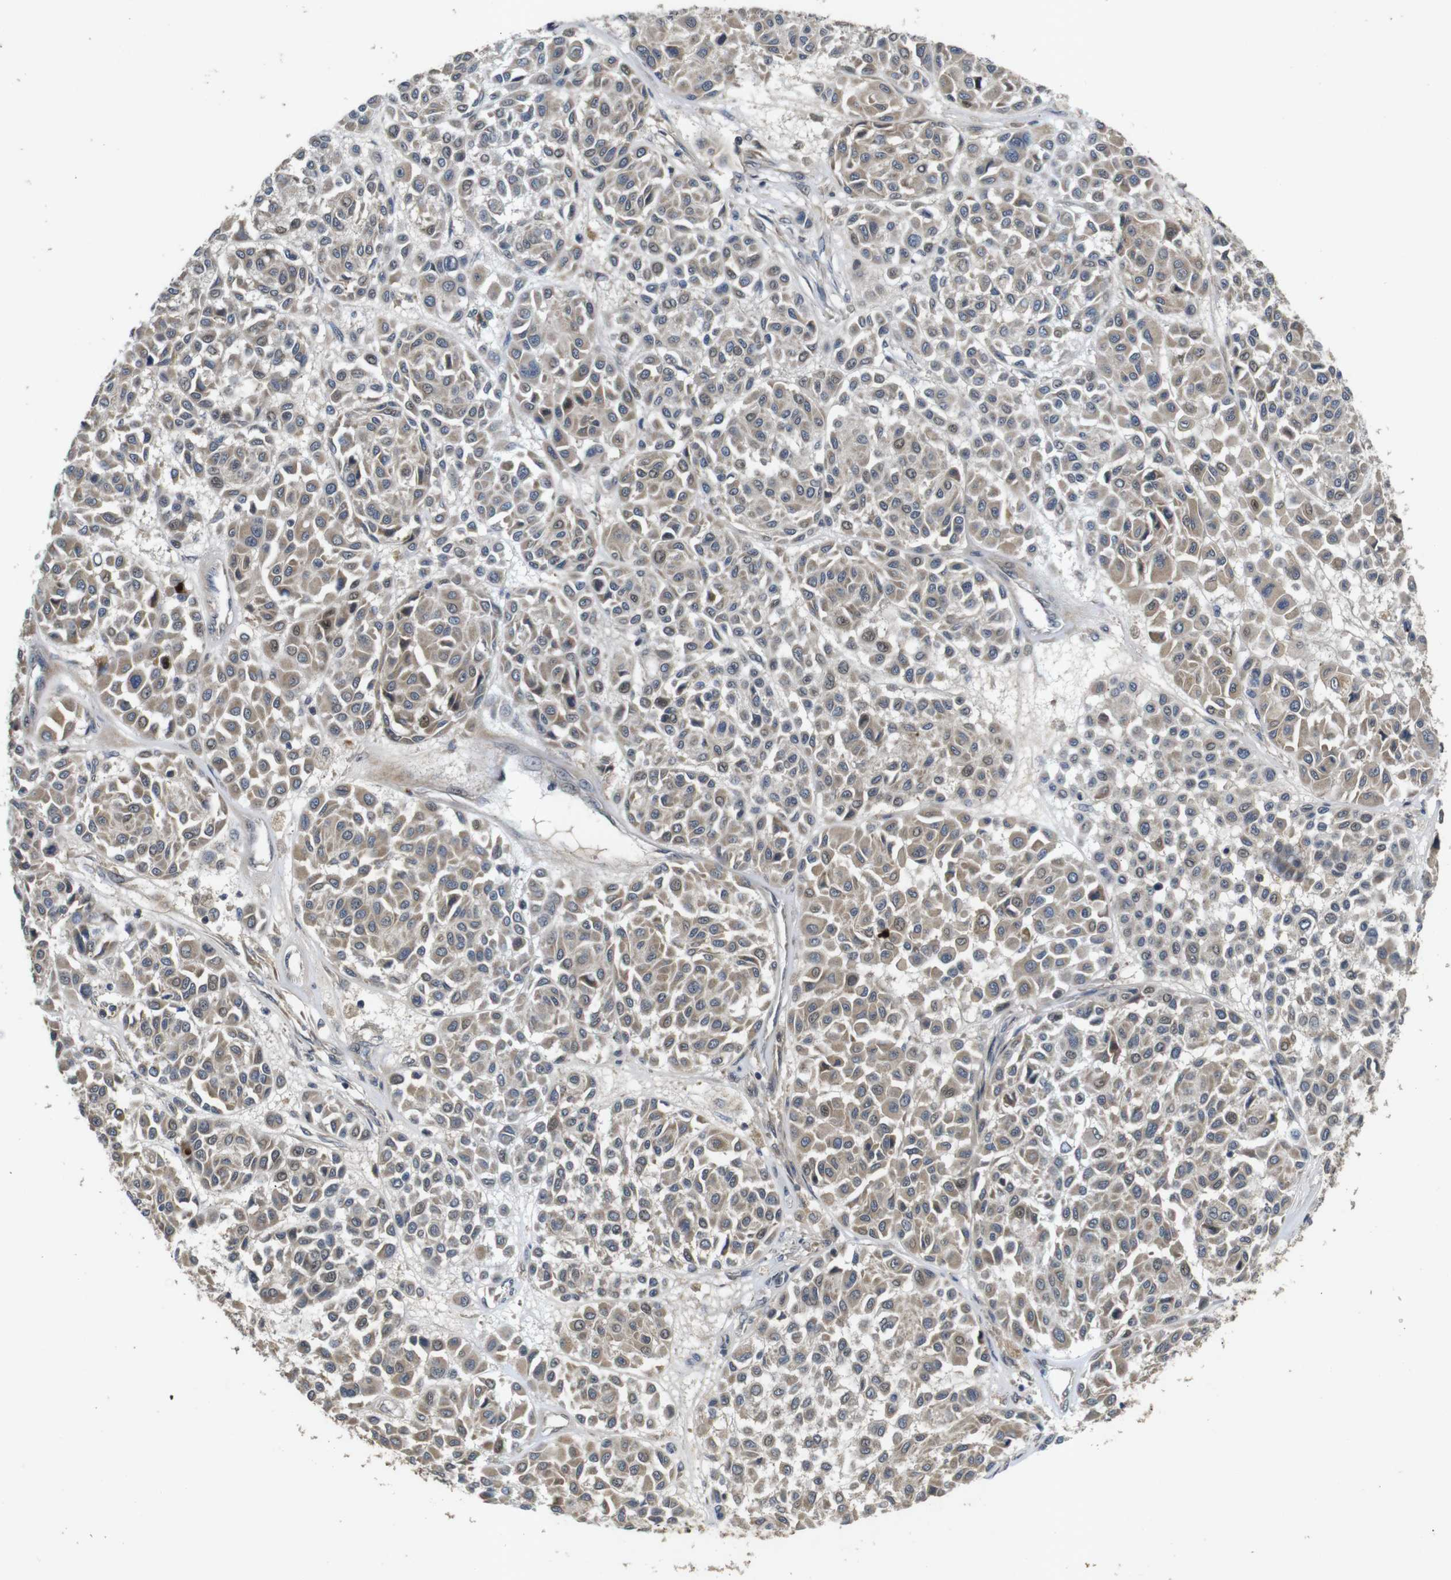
{"staining": {"intensity": "weak", "quantity": ">75%", "location": "cytoplasmic/membranous"}, "tissue": "melanoma", "cell_type": "Tumor cells", "image_type": "cancer", "snomed": [{"axis": "morphology", "description": "Malignant melanoma, Metastatic site"}, {"axis": "topography", "description": "Soft tissue"}], "caption": "Immunohistochemical staining of human malignant melanoma (metastatic site) shows low levels of weak cytoplasmic/membranous protein staining in about >75% of tumor cells. (Stains: DAB in brown, nuclei in blue, Microscopy: brightfield microscopy at high magnification).", "gene": "MAGI2", "patient": {"sex": "male", "age": 41}}